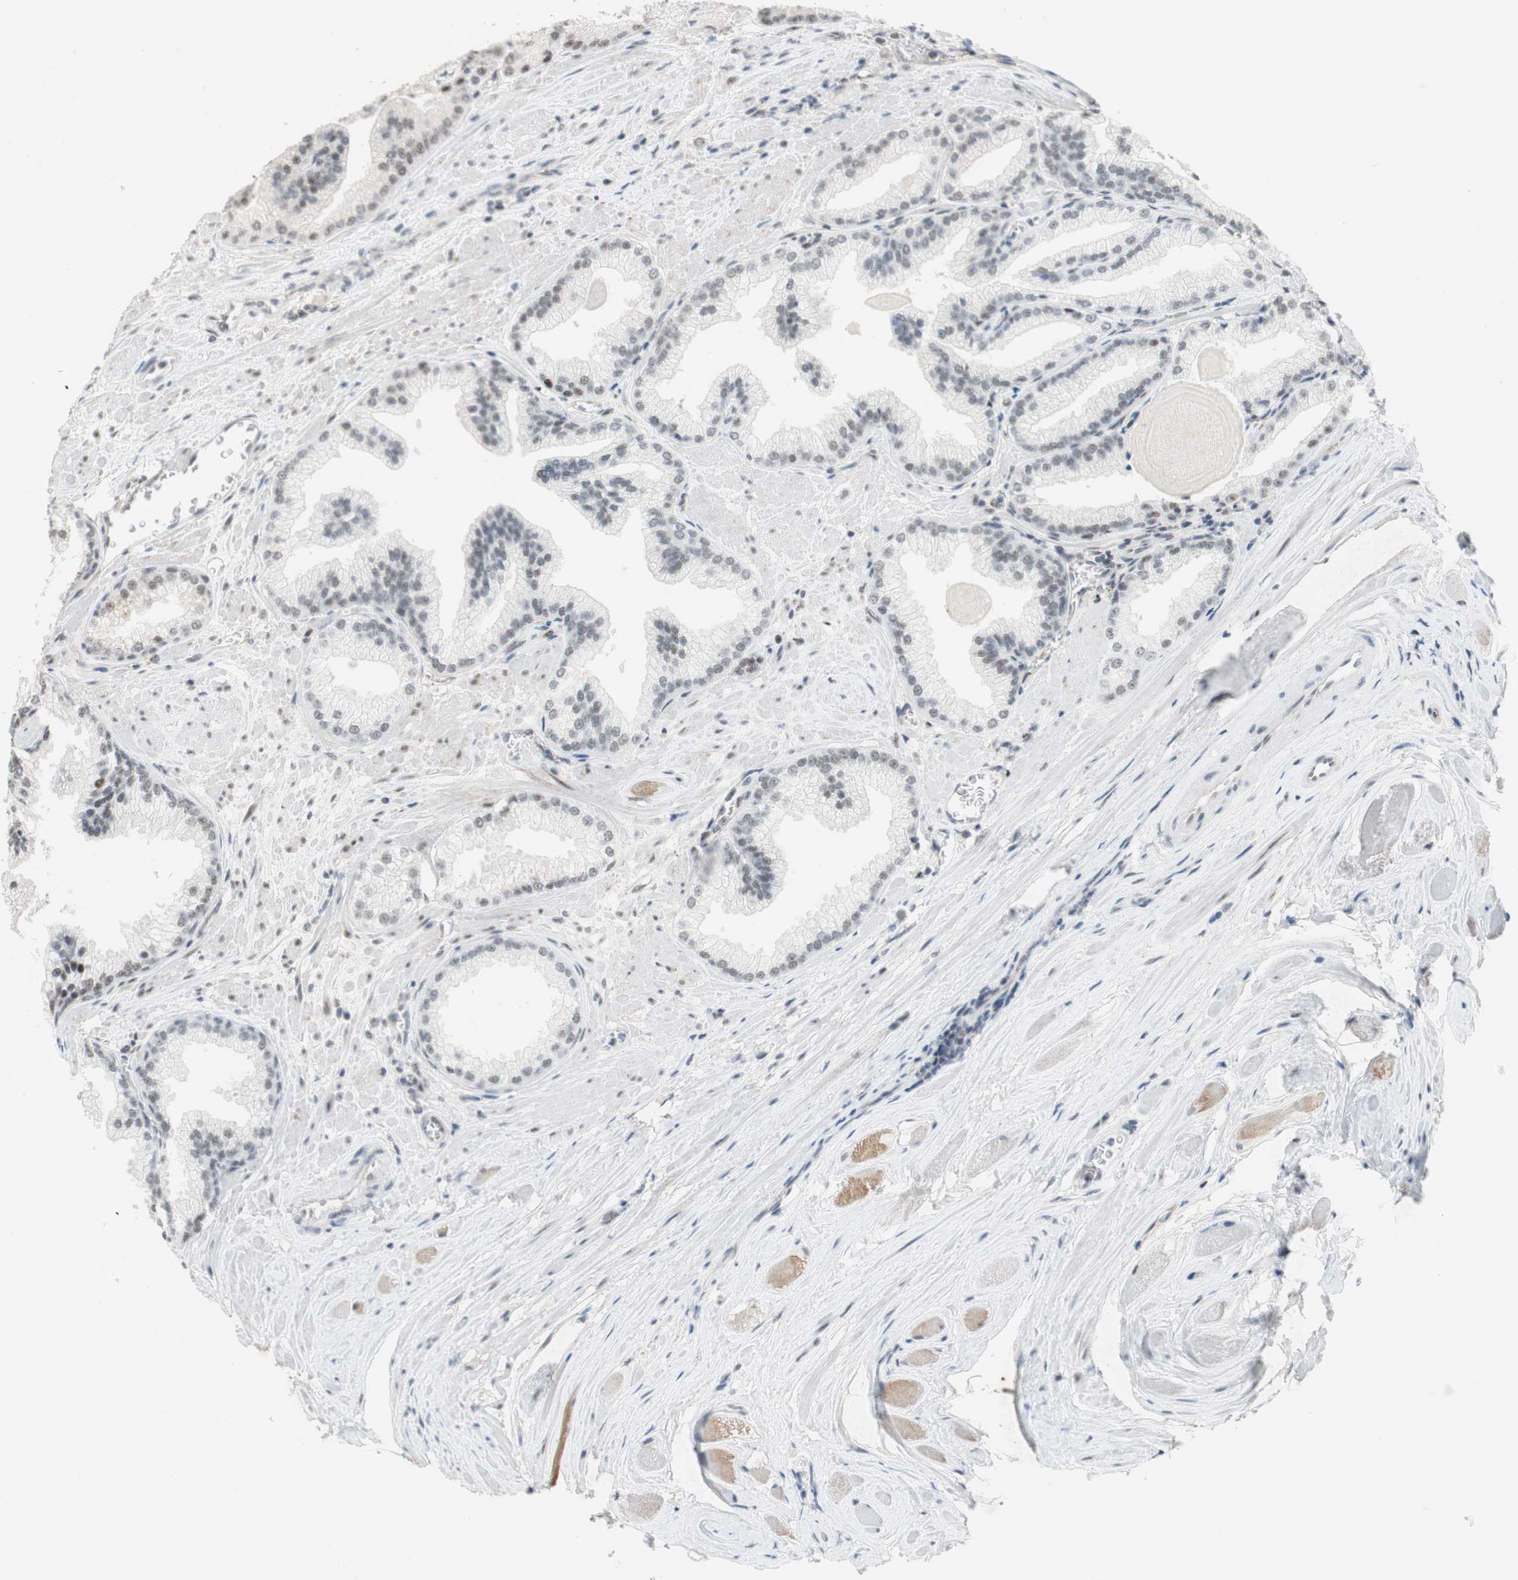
{"staining": {"intensity": "negative", "quantity": "none", "location": "none"}, "tissue": "prostate cancer", "cell_type": "Tumor cells", "image_type": "cancer", "snomed": [{"axis": "morphology", "description": "Adenocarcinoma, Low grade"}, {"axis": "topography", "description": "Prostate"}], "caption": "Protein analysis of prostate adenocarcinoma (low-grade) demonstrates no significant staining in tumor cells.", "gene": "SAP18", "patient": {"sex": "male", "age": 59}}